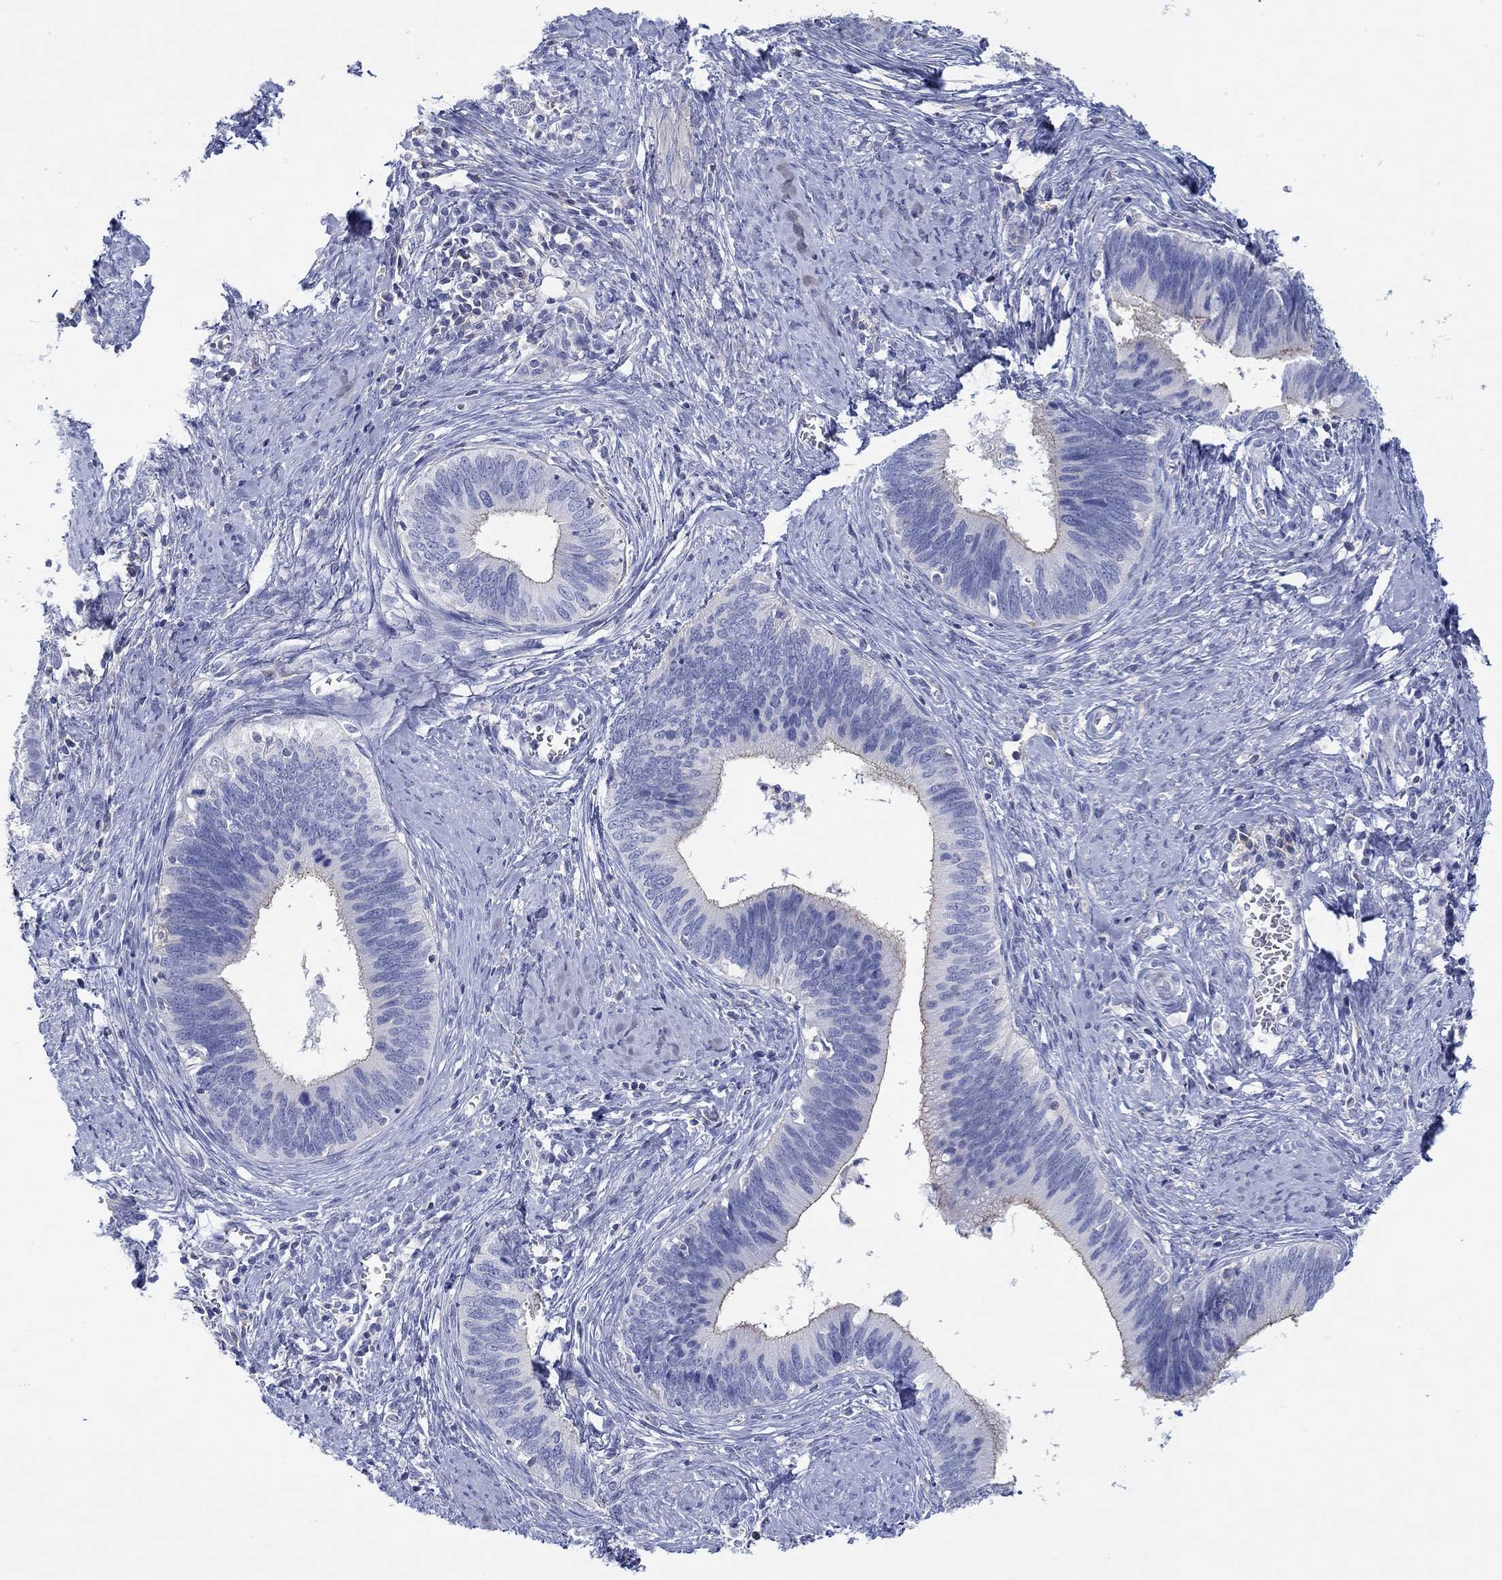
{"staining": {"intensity": "negative", "quantity": "none", "location": "none"}, "tissue": "cervical cancer", "cell_type": "Tumor cells", "image_type": "cancer", "snomed": [{"axis": "morphology", "description": "Adenocarcinoma, NOS"}, {"axis": "topography", "description": "Cervix"}], "caption": "The micrograph demonstrates no staining of tumor cells in cervical cancer (adenocarcinoma).", "gene": "PPIL6", "patient": {"sex": "female", "age": 42}}